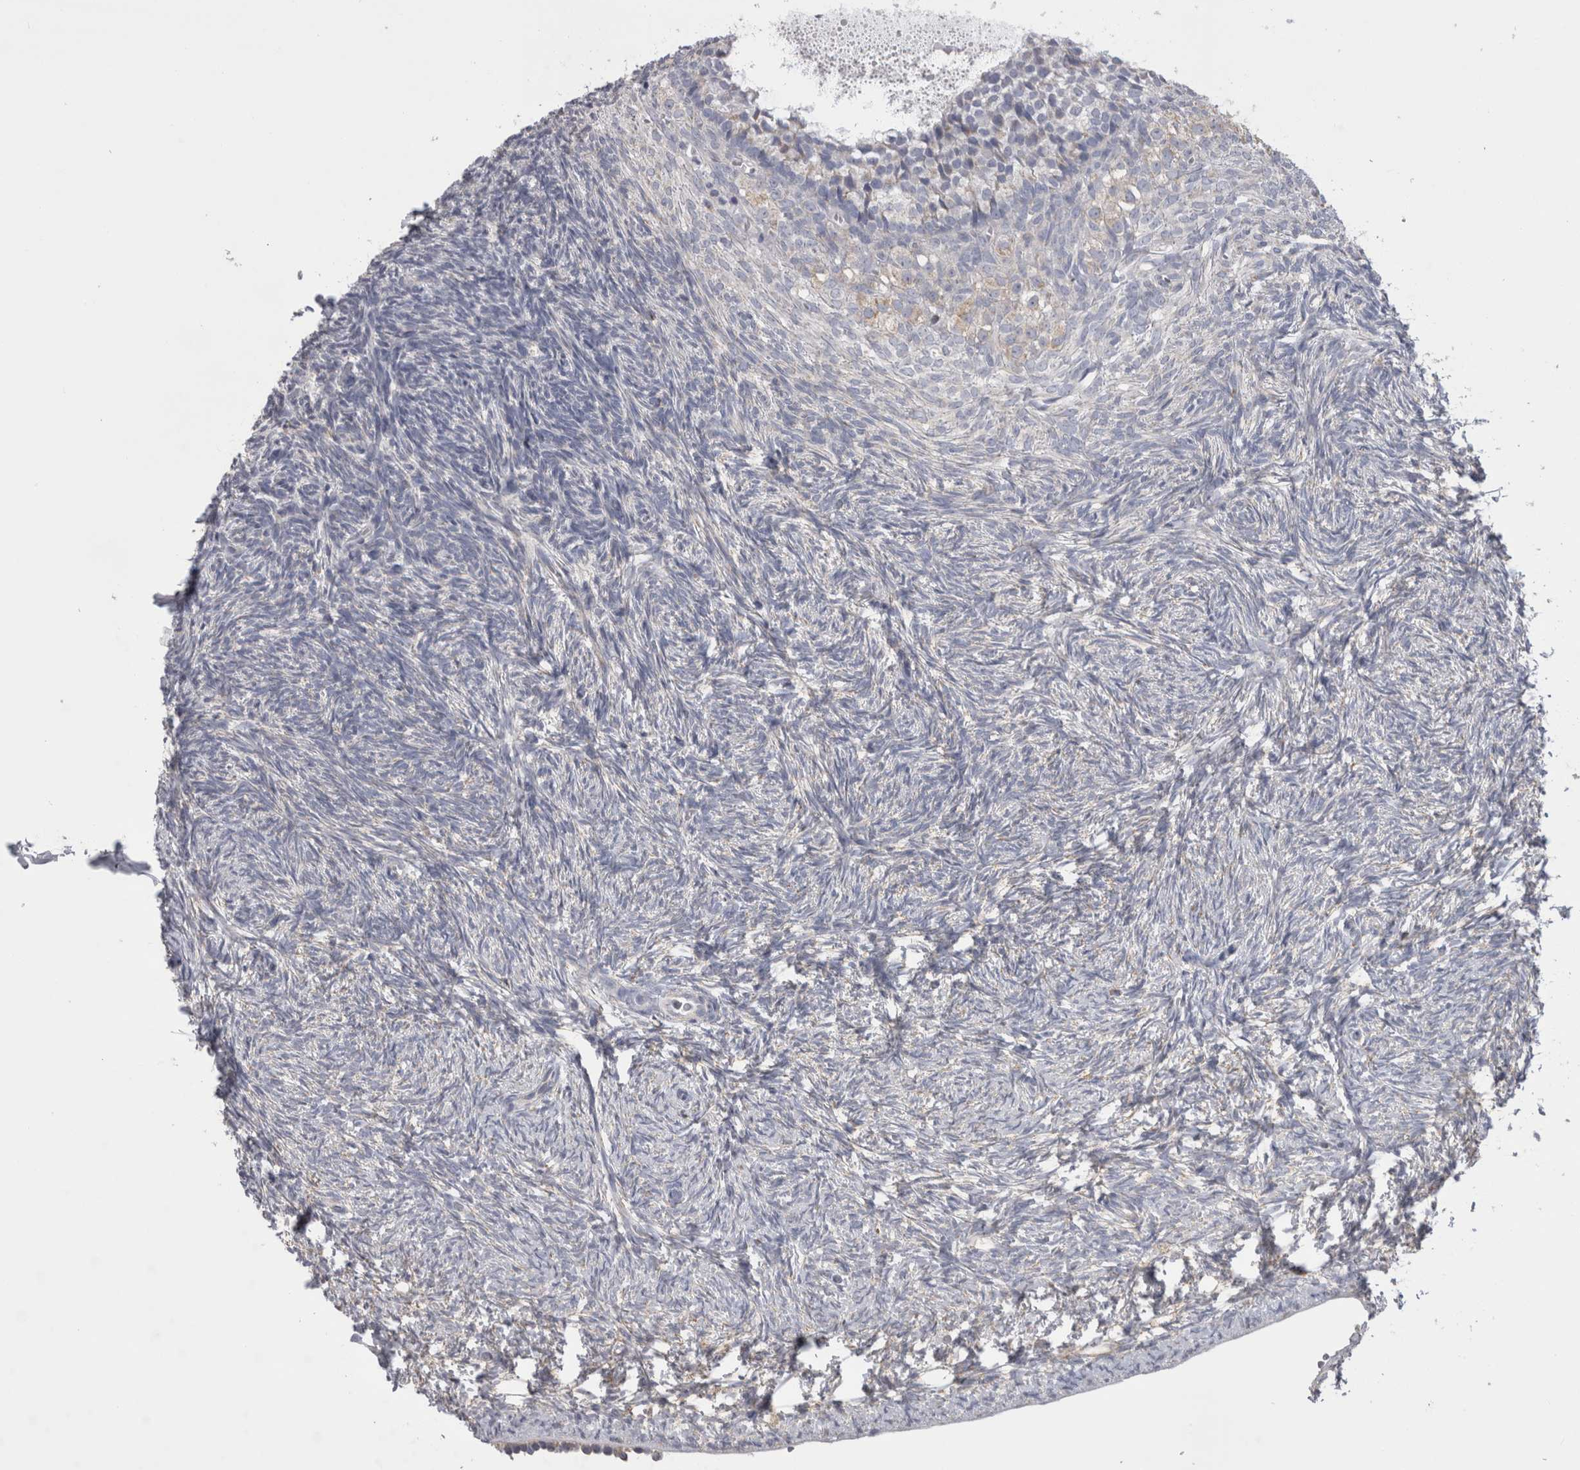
{"staining": {"intensity": "negative", "quantity": "none", "location": "none"}, "tissue": "ovary", "cell_type": "Follicle cells", "image_type": "normal", "snomed": [{"axis": "morphology", "description": "Normal tissue, NOS"}, {"axis": "topography", "description": "Ovary"}], "caption": "This is an immunohistochemistry image of unremarkable ovary. There is no expression in follicle cells.", "gene": "DHRS4", "patient": {"sex": "female", "age": 34}}